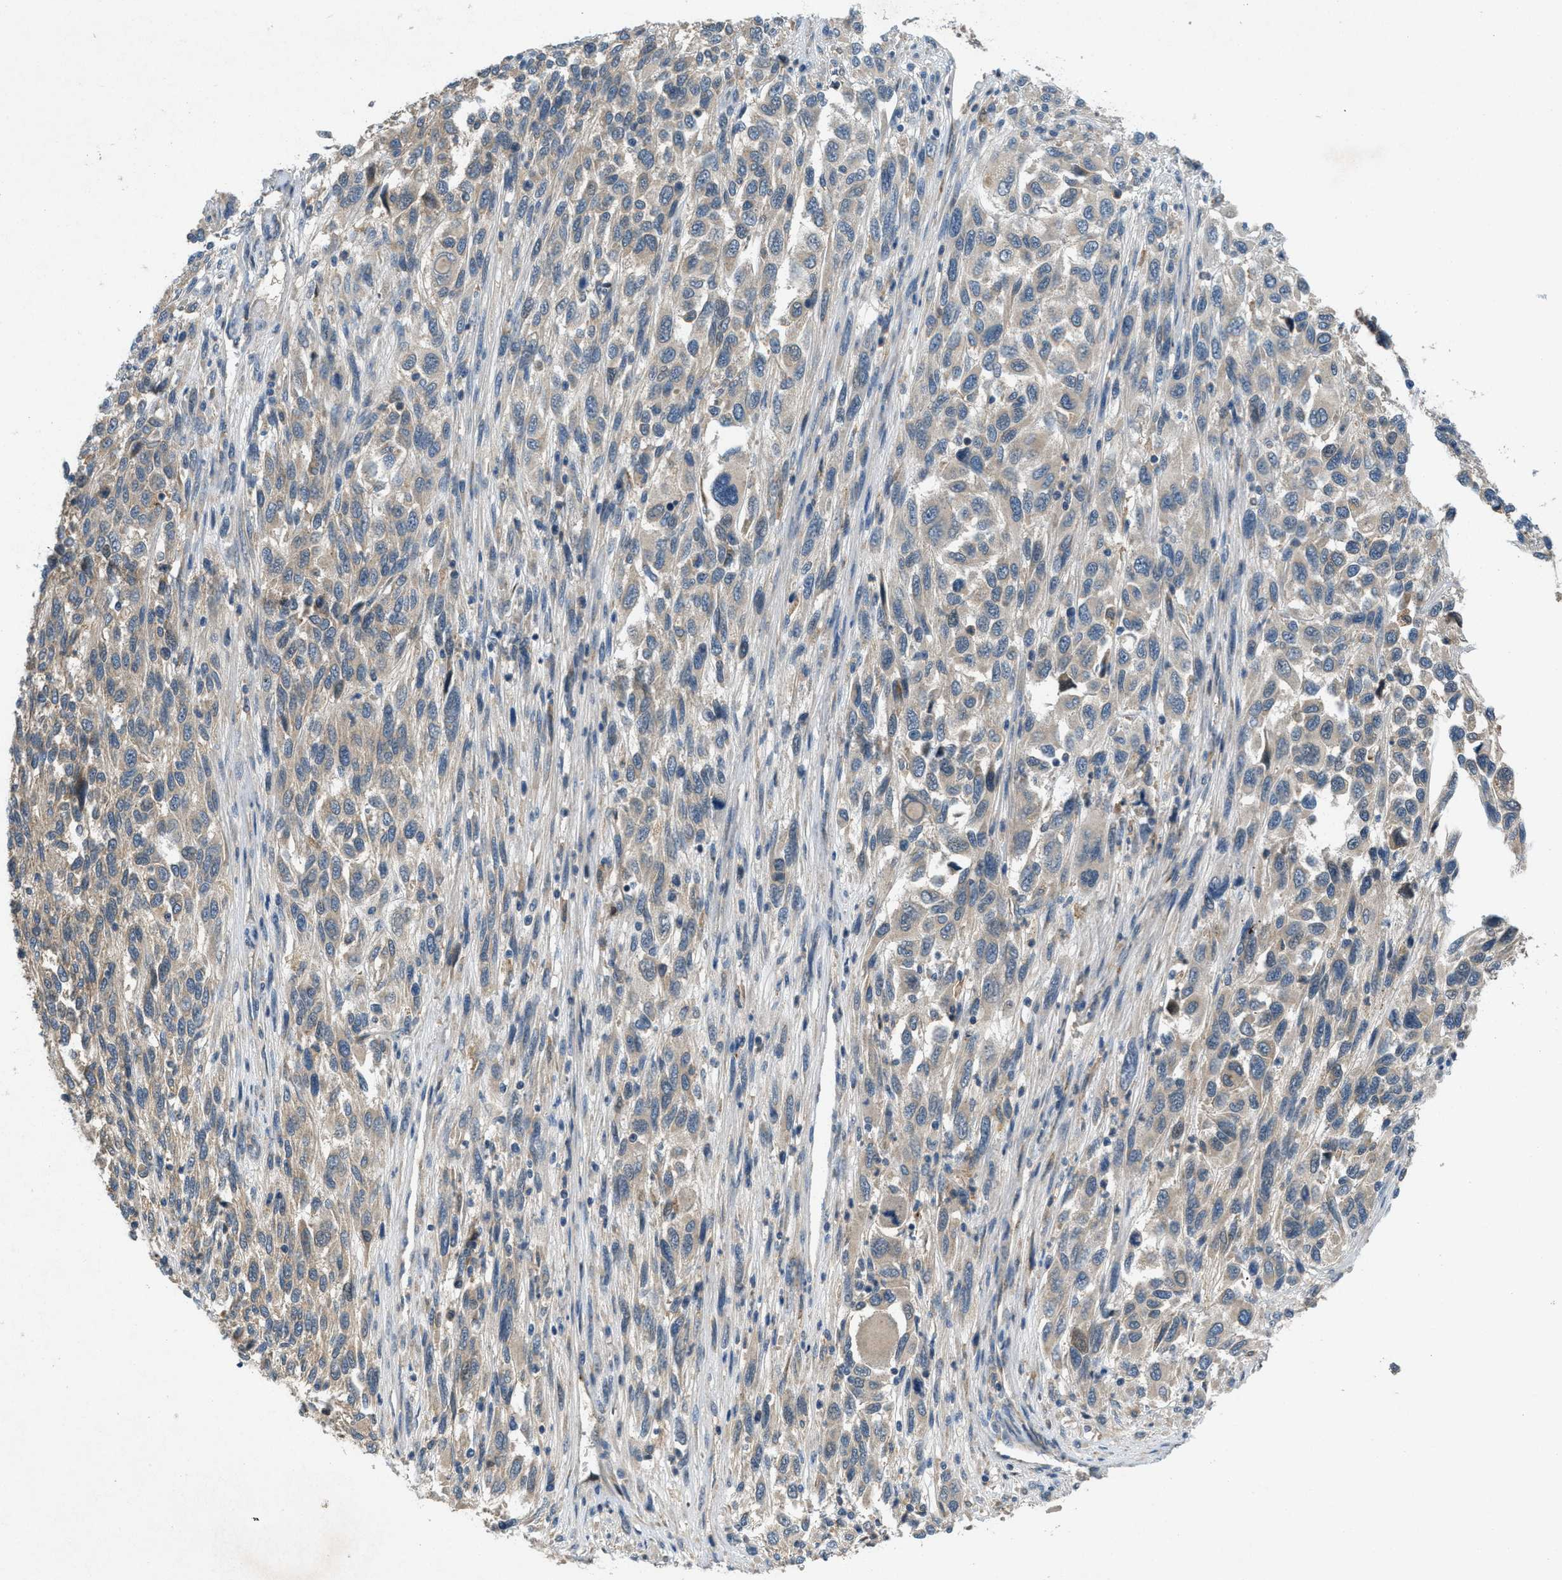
{"staining": {"intensity": "weak", "quantity": "<25%", "location": "cytoplasmic/membranous"}, "tissue": "melanoma", "cell_type": "Tumor cells", "image_type": "cancer", "snomed": [{"axis": "morphology", "description": "Malignant melanoma, Metastatic site"}, {"axis": "topography", "description": "Lymph node"}], "caption": "IHC micrograph of melanoma stained for a protein (brown), which shows no staining in tumor cells.", "gene": "ADCY6", "patient": {"sex": "male", "age": 61}}